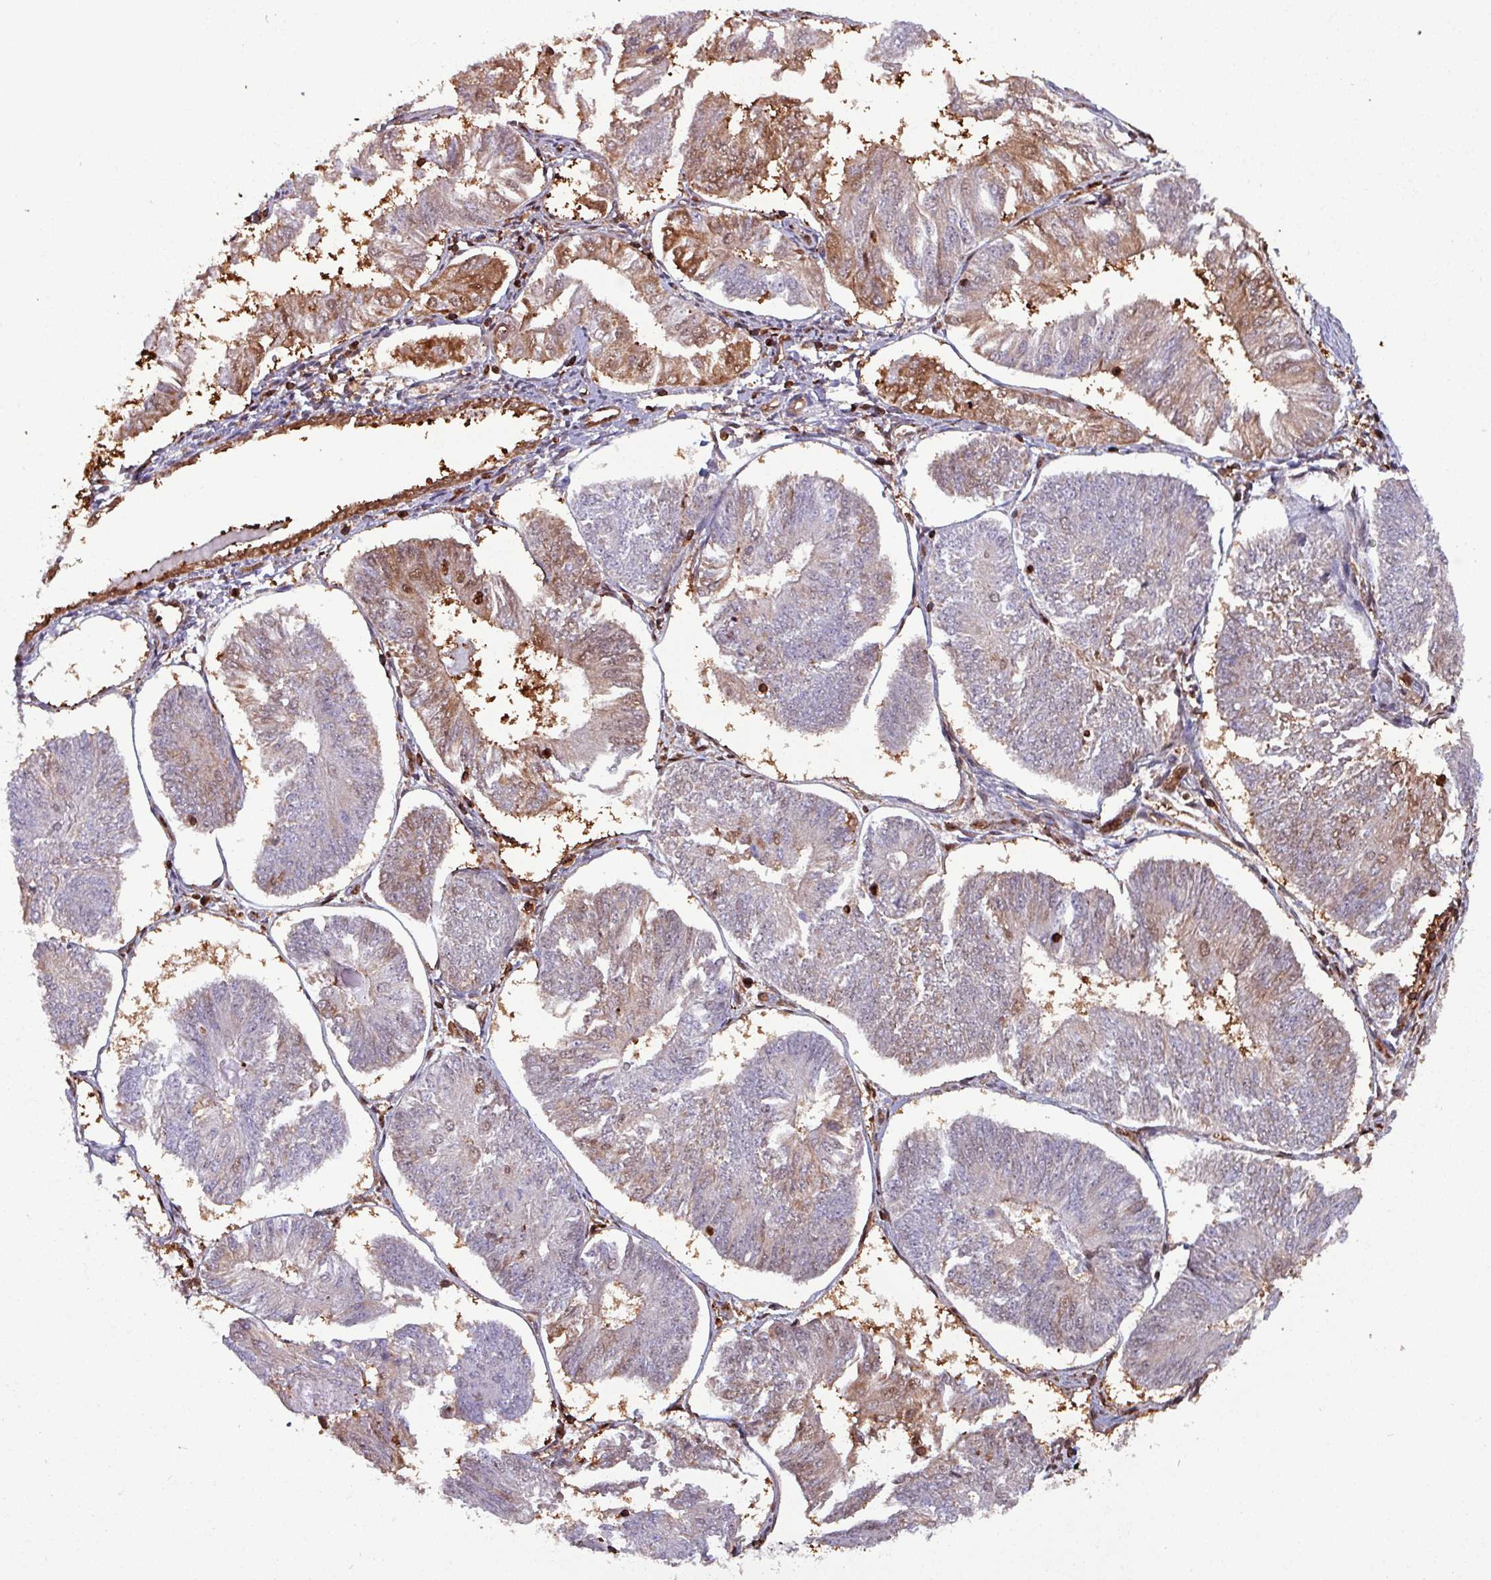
{"staining": {"intensity": "moderate", "quantity": "25%-75%", "location": "cytoplasmic/membranous,nuclear"}, "tissue": "endometrial cancer", "cell_type": "Tumor cells", "image_type": "cancer", "snomed": [{"axis": "morphology", "description": "Adenocarcinoma, NOS"}, {"axis": "topography", "description": "Endometrium"}], "caption": "Brown immunohistochemical staining in human endometrial adenocarcinoma exhibits moderate cytoplasmic/membranous and nuclear expression in about 25%-75% of tumor cells.", "gene": "PSMB8", "patient": {"sex": "female", "age": 58}}